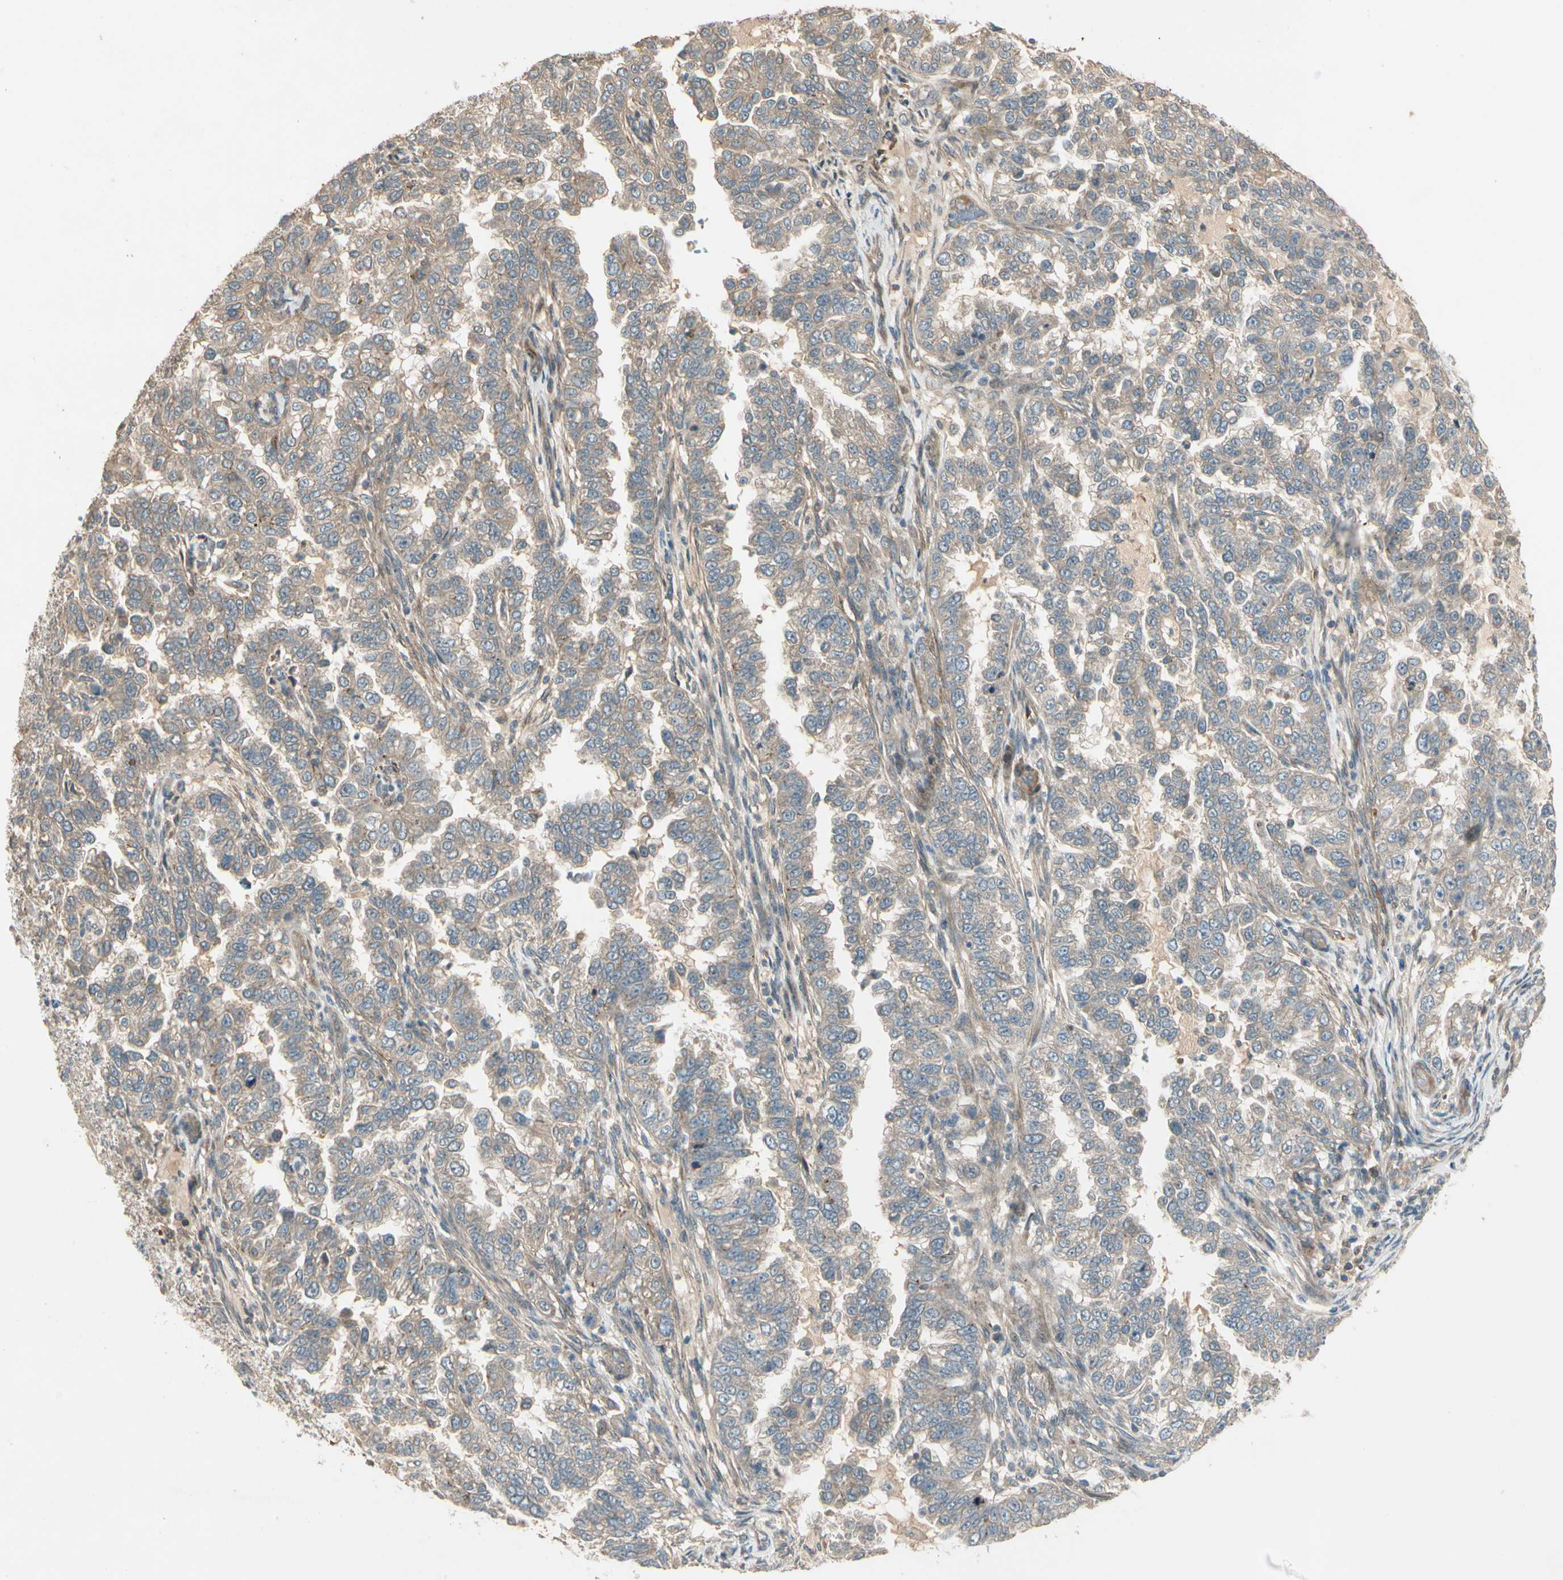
{"staining": {"intensity": "weak", "quantity": ">75%", "location": "cytoplasmic/membranous"}, "tissue": "endometrial cancer", "cell_type": "Tumor cells", "image_type": "cancer", "snomed": [{"axis": "morphology", "description": "Adenocarcinoma, NOS"}, {"axis": "topography", "description": "Endometrium"}], "caption": "The immunohistochemical stain shows weak cytoplasmic/membranous expression in tumor cells of endometrial cancer tissue. The staining was performed using DAB to visualize the protein expression in brown, while the nuclei were stained in blue with hematoxylin (Magnification: 20x).", "gene": "ACVR1", "patient": {"sex": "female", "age": 85}}